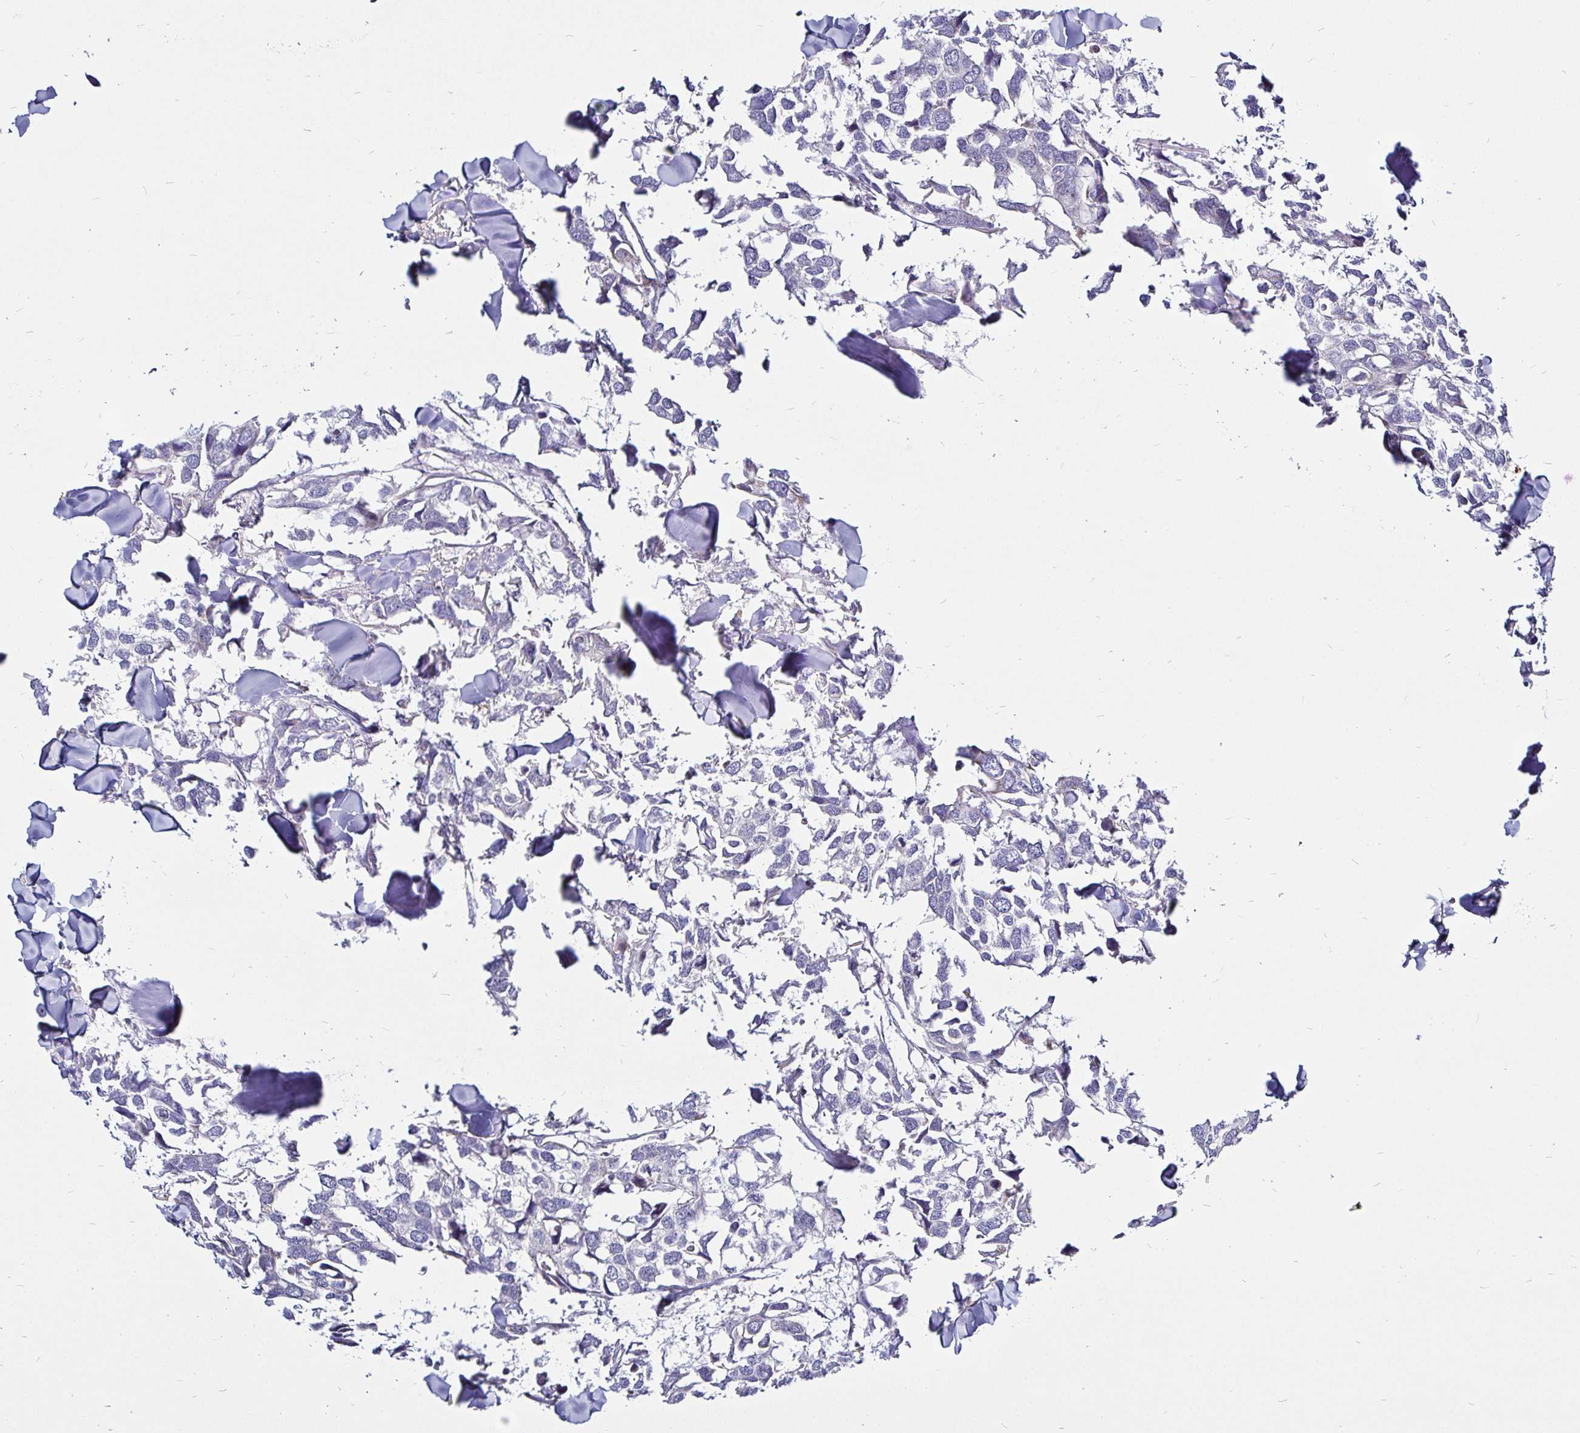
{"staining": {"intensity": "negative", "quantity": "none", "location": "none"}, "tissue": "breast cancer", "cell_type": "Tumor cells", "image_type": "cancer", "snomed": [{"axis": "morphology", "description": "Duct carcinoma"}, {"axis": "topography", "description": "Breast"}], "caption": "Immunohistochemical staining of breast invasive ductal carcinoma displays no significant positivity in tumor cells. (DAB immunohistochemistry (IHC), high magnification).", "gene": "PGAM2", "patient": {"sex": "female", "age": 83}}